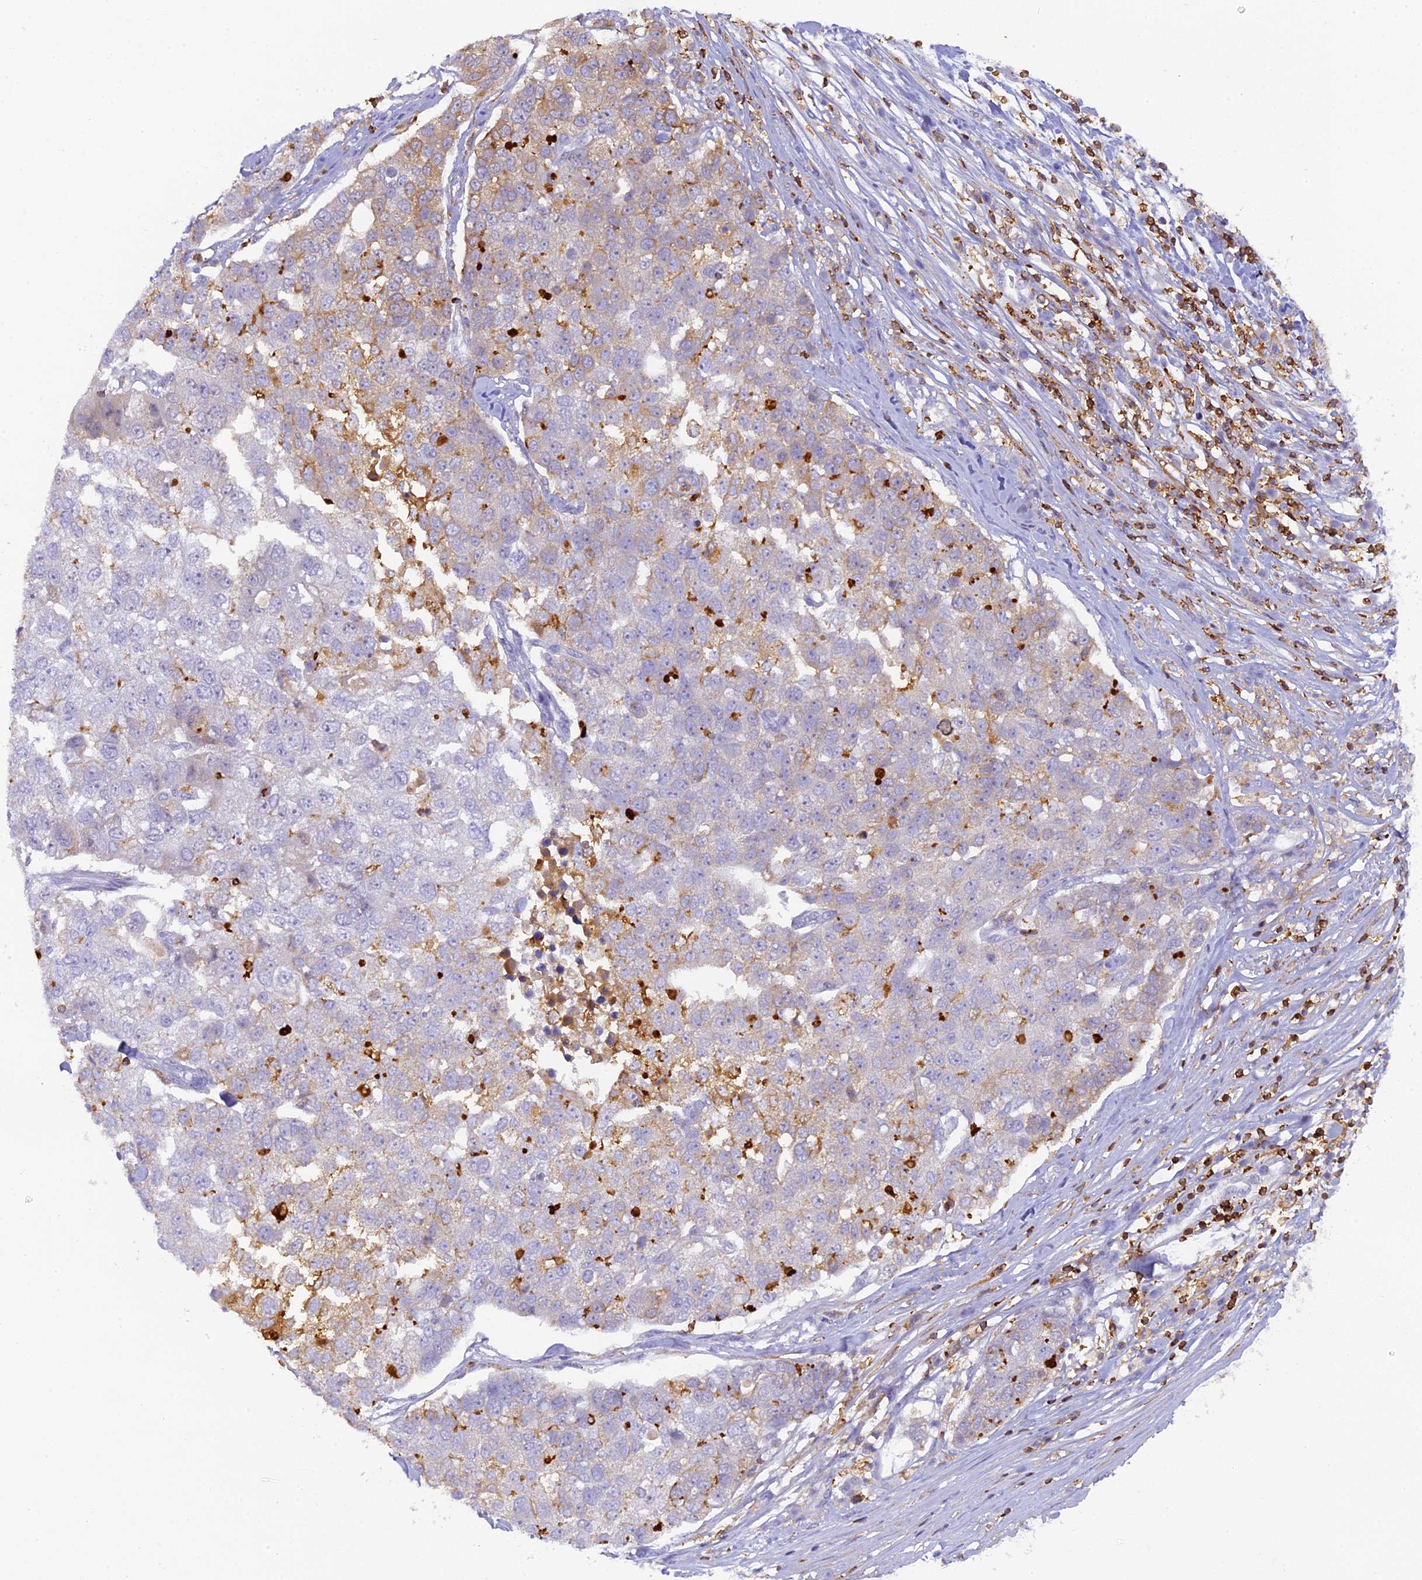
{"staining": {"intensity": "moderate", "quantity": "<25%", "location": "cytoplasmic/membranous"}, "tissue": "pancreatic cancer", "cell_type": "Tumor cells", "image_type": "cancer", "snomed": [{"axis": "morphology", "description": "Adenocarcinoma, NOS"}, {"axis": "topography", "description": "Pancreas"}], "caption": "Moderate cytoplasmic/membranous positivity is seen in approximately <25% of tumor cells in adenocarcinoma (pancreatic).", "gene": "FYB1", "patient": {"sex": "female", "age": 61}}